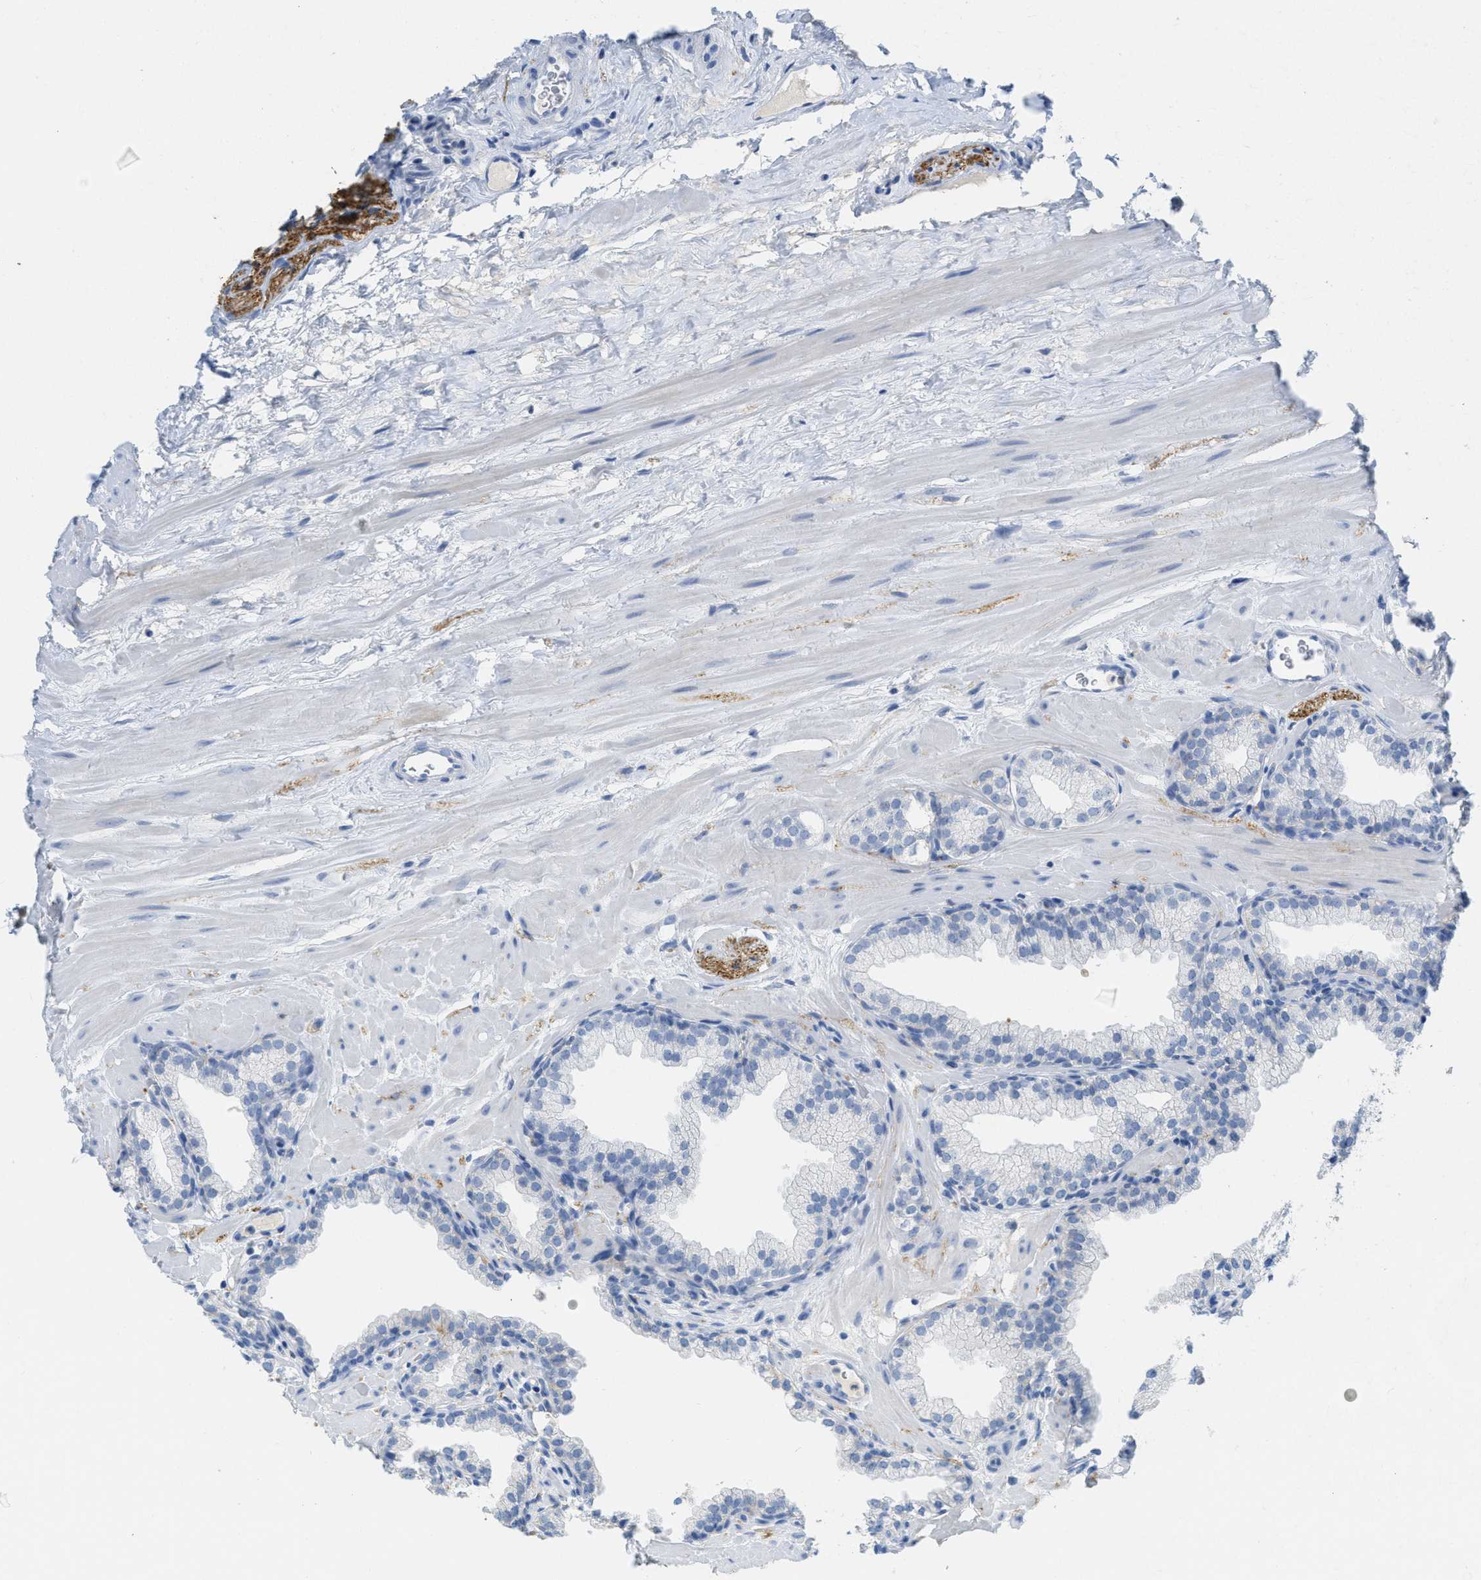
{"staining": {"intensity": "moderate", "quantity": "25%-75%", "location": "cytoplasmic/membranous"}, "tissue": "prostate", "cell_type": "Glandular cells", "image_type": "normal", "snomed": [{"axis": "morphology", "description": "Normal tissue, NOS"}, {"axis": "morphology", "description": "Urothelial carcinoma, Low grade"}, {"axis": "topography", "description": "Urinary bladder"}, {"axis": "topography", "description": "Prostate"}], "caption": "A medium amount of moderate cytoplasmic/membranous expression is present in approximately 25%-75% of glandular cells in benign prostate. Using DAB (brown) and hematoxylin (blue) stains, captured at high magnification using brightfield microscopy.", "gene": "CNNM4", "patient": {"sex": "male", "age": 60}}